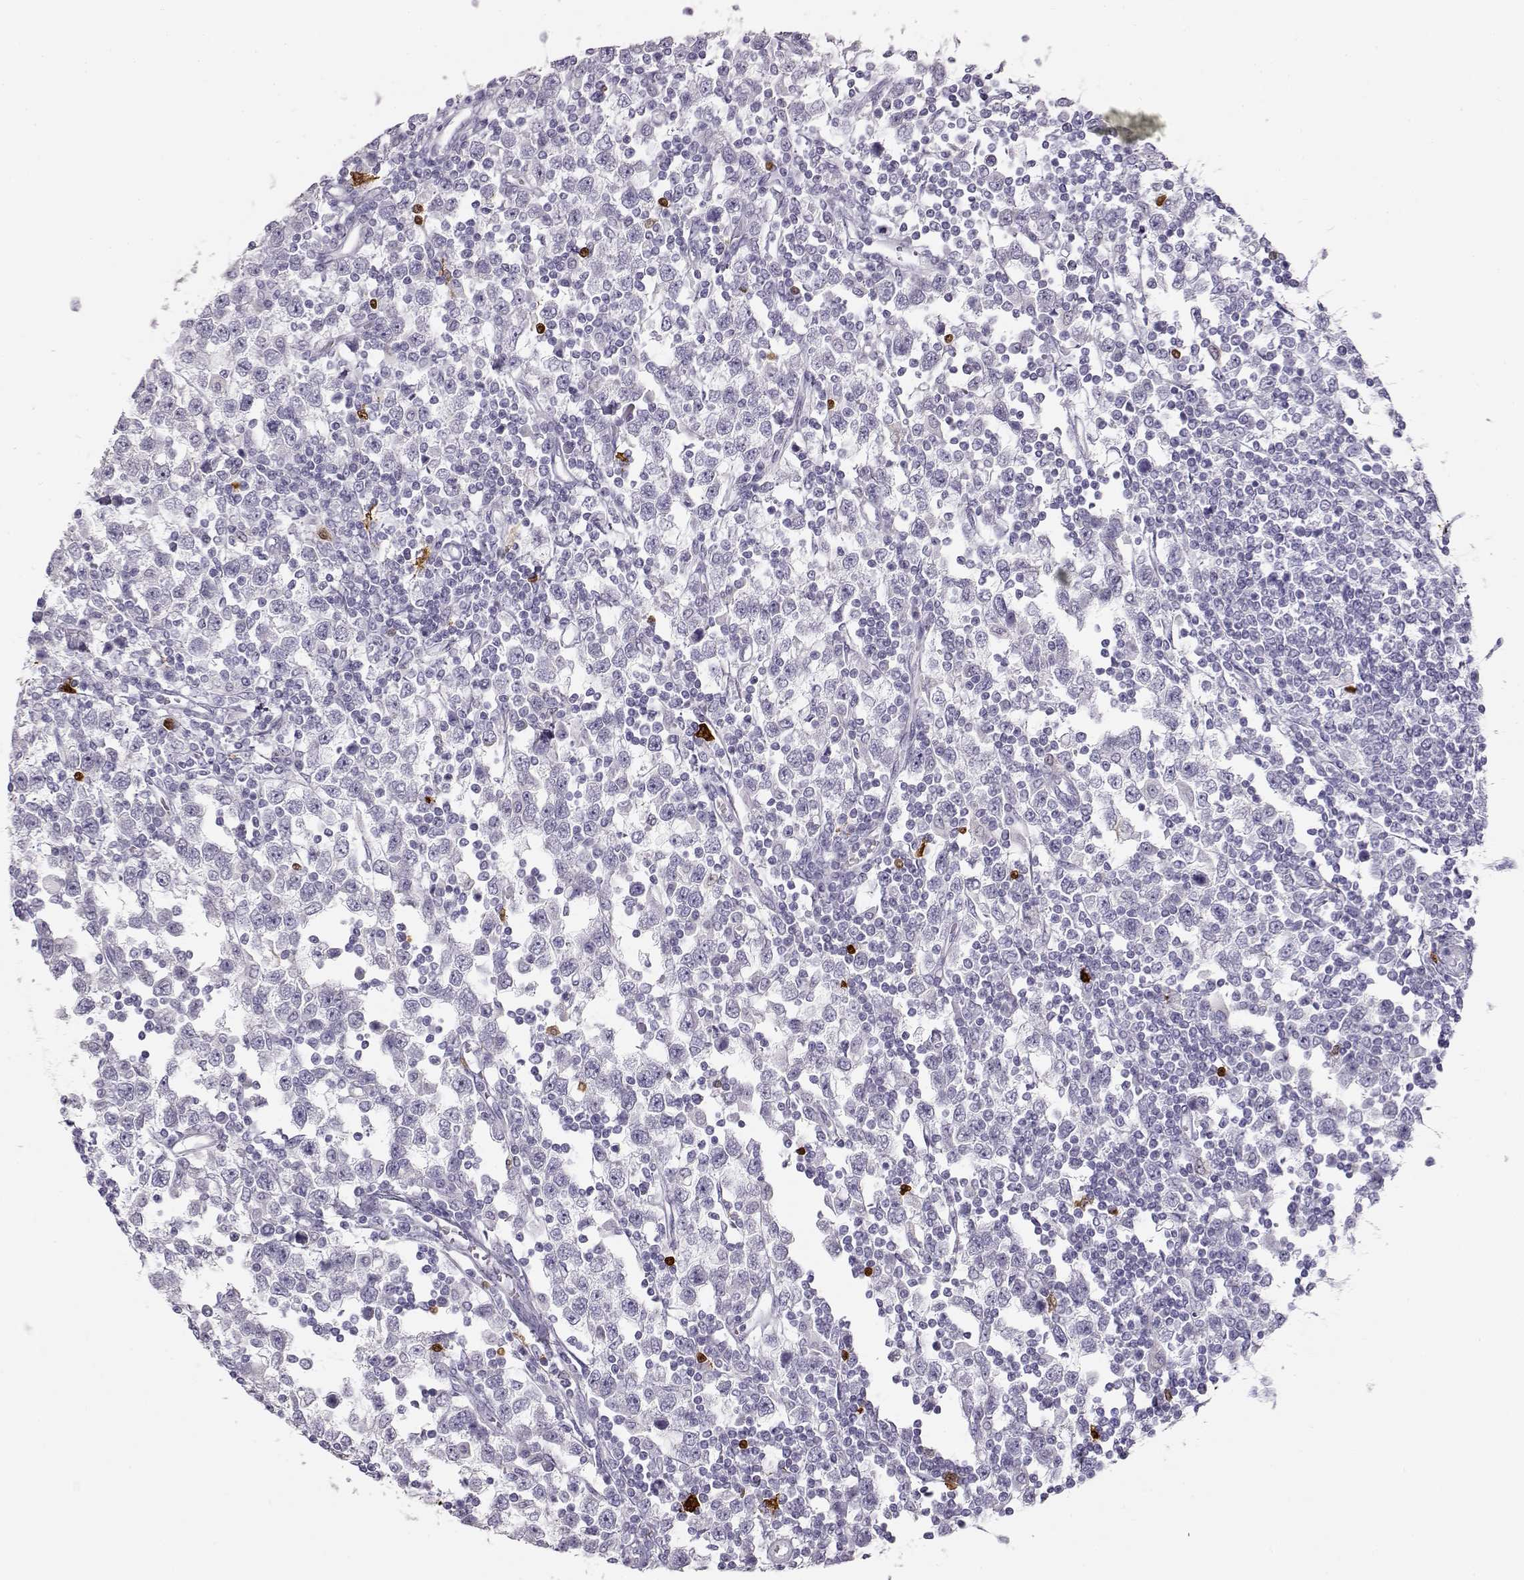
{"staining": {"intensity": "negative", "quantity": "none", "location": "none"}, "tissue": "testis cancer", "cell_type": "Tumor cells", "image_type": "cancer", "snomed": [{"axis": "morphology", "description": "Seminoma, NOS"}, {"axis": "topography", "description": "Testis"}], "caption": "A high-resolution photomicrograph shows immunohistochemistry (IHC) staining of testis cancer, which exhibits no significant positivity in tumor cells.", "gene": "S100B", "patient": {"sex": "male", "age": 34}}